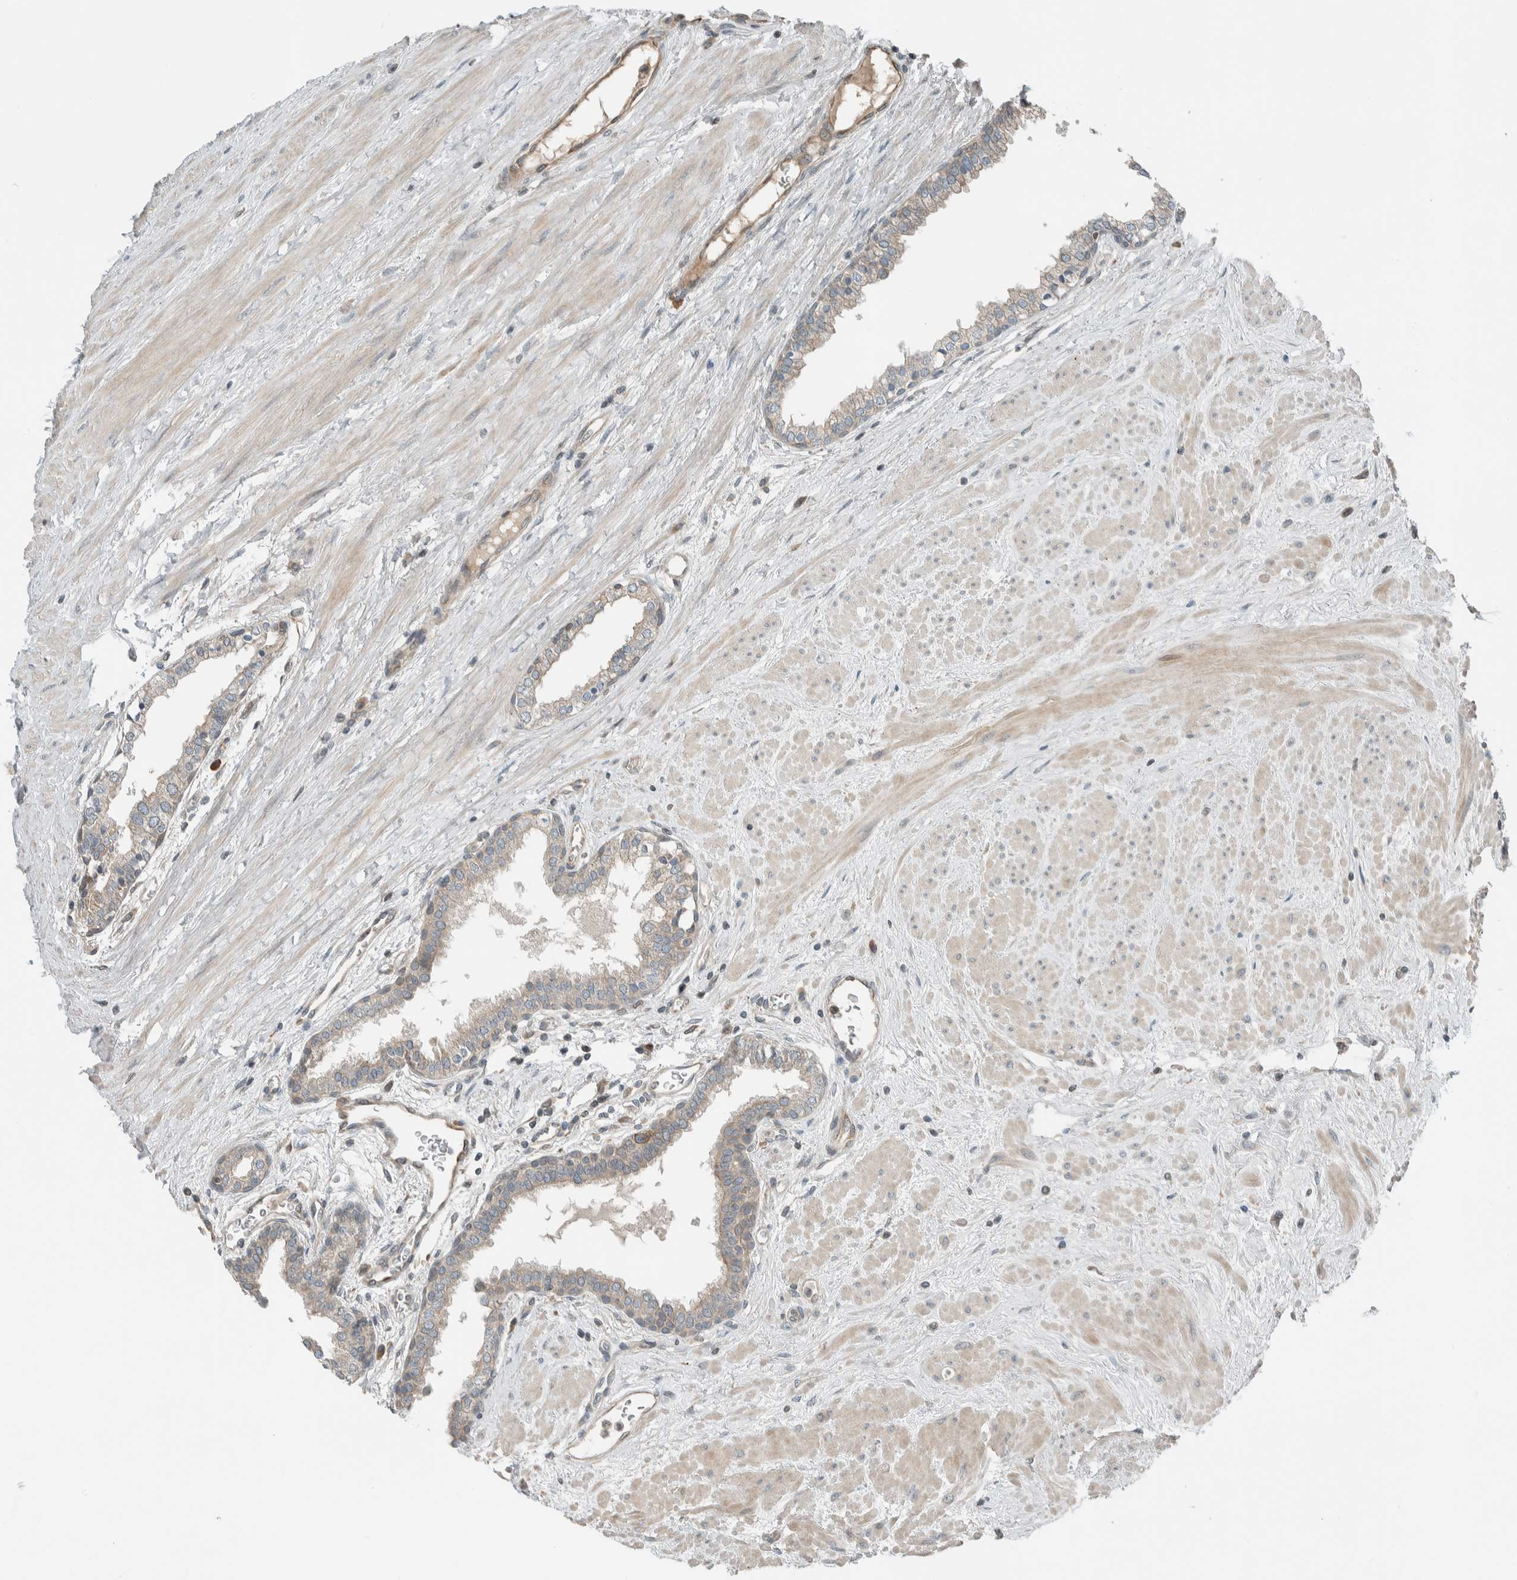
{"staining": {"intensity": "negative", "quantity": "none", "location": "none"}, "tissue": "prostate", "cell_type": "Glandular cells", "image_type": "normal", "snomed": [{"axis": "morphology", "description": "Normal tissue, NOS"}, {"axis": "topography", "description": "Prostate"}], "caption": "Glandular cells are negative for brown protein staining in benign prostate.", "gene": "SEL1L", "patient": {"sex": "male", "age": 51}}